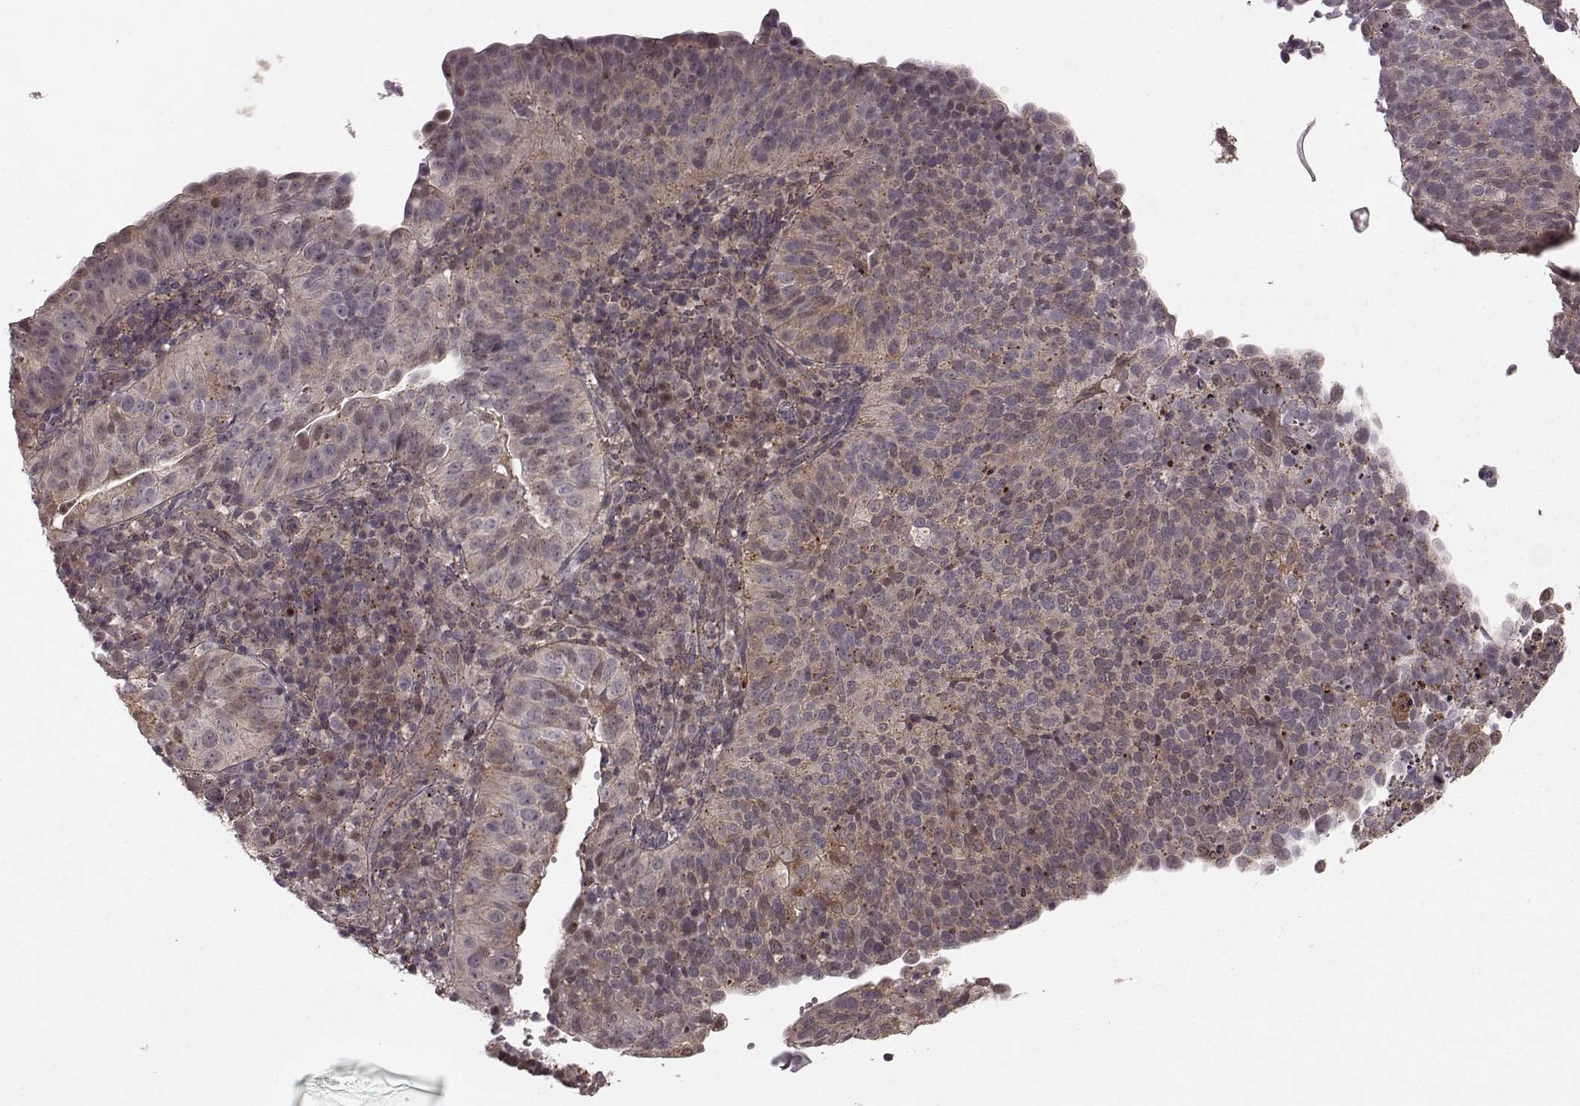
{"staining": {"intensity": "weak", "quantity": "25%-75%", "location": "cytoplasmic/membranous"}, "tissue": "cervical cancer", "cell_type": "Tumor cells", "image_type": "cancer", "snomed": [{"axis": "morphology", "description": "Squamous cell carcinoma, NOS"}, {"axis": "topography", "description": "Cervix"}], "caption": "Immunohistochemical staining of cervical cancer (squamous cell carcinoma) reveals weak cytoplasmic/membranous protein staining in approximately 25%-75% of tumor cells. (Brightfield microscopy of DAB IHC at high magnification).", "gene": "GSS", "patient": {"sex": "female", "age": 39}}